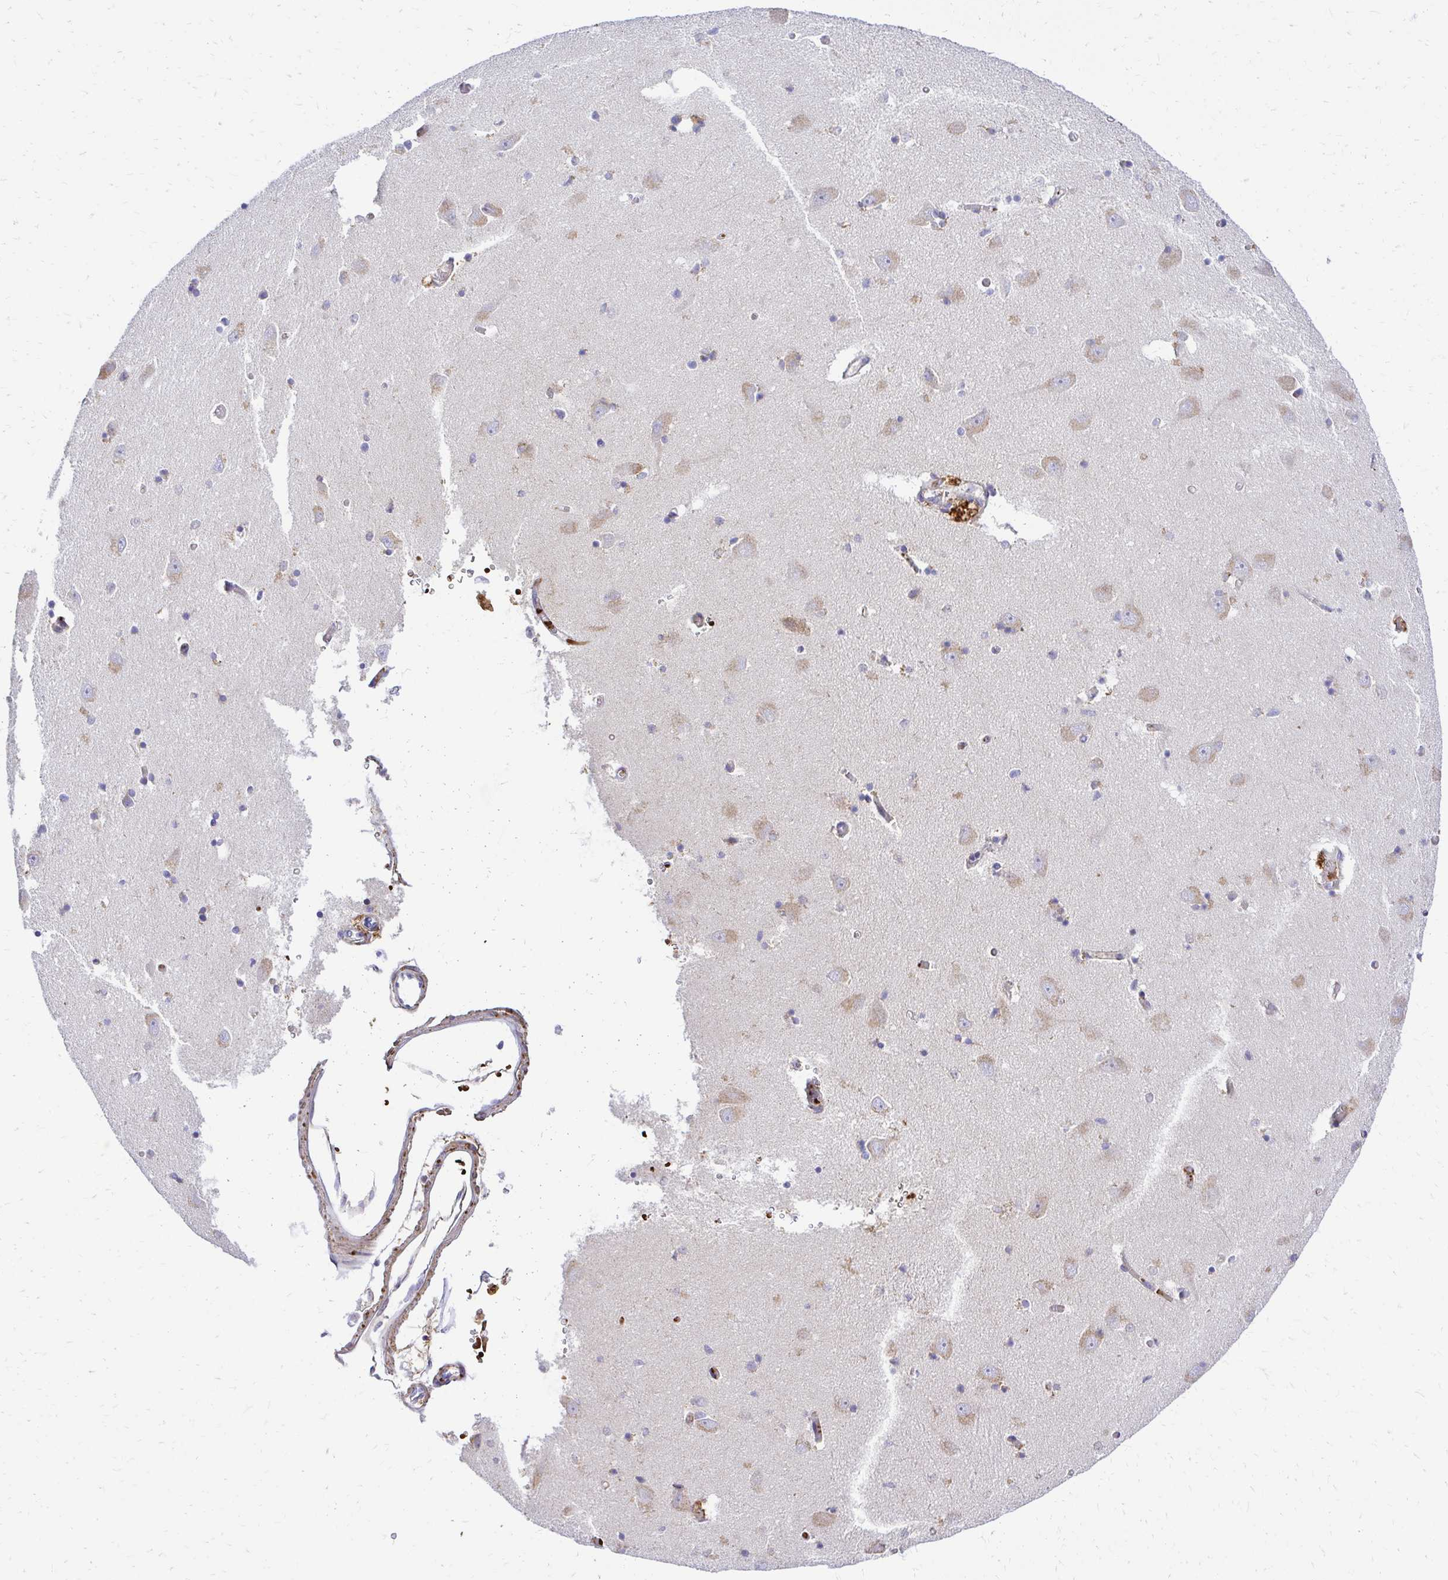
{"staining": {"intensity": "negative", "quantity": "none", "location": "none"}, "tissue": "caudate", "cell_type": "Glial cells", "image_type": "normal", "snomed": [{"axis": "morphology", "description": "Normal tissue, NOS"}, {"axis": "topography", "description": "Lateral ventricle wall"}, {"axis": "topography", "description": "Hippocampus"}], "caption": "The photomicrograph displays no staining of glial cells in benign caudate. (Immunohistochemistry, brightfield microscopy, high magnification).", "gene": "MRPL13", "patient": {"sex": "female", "age": 63}}